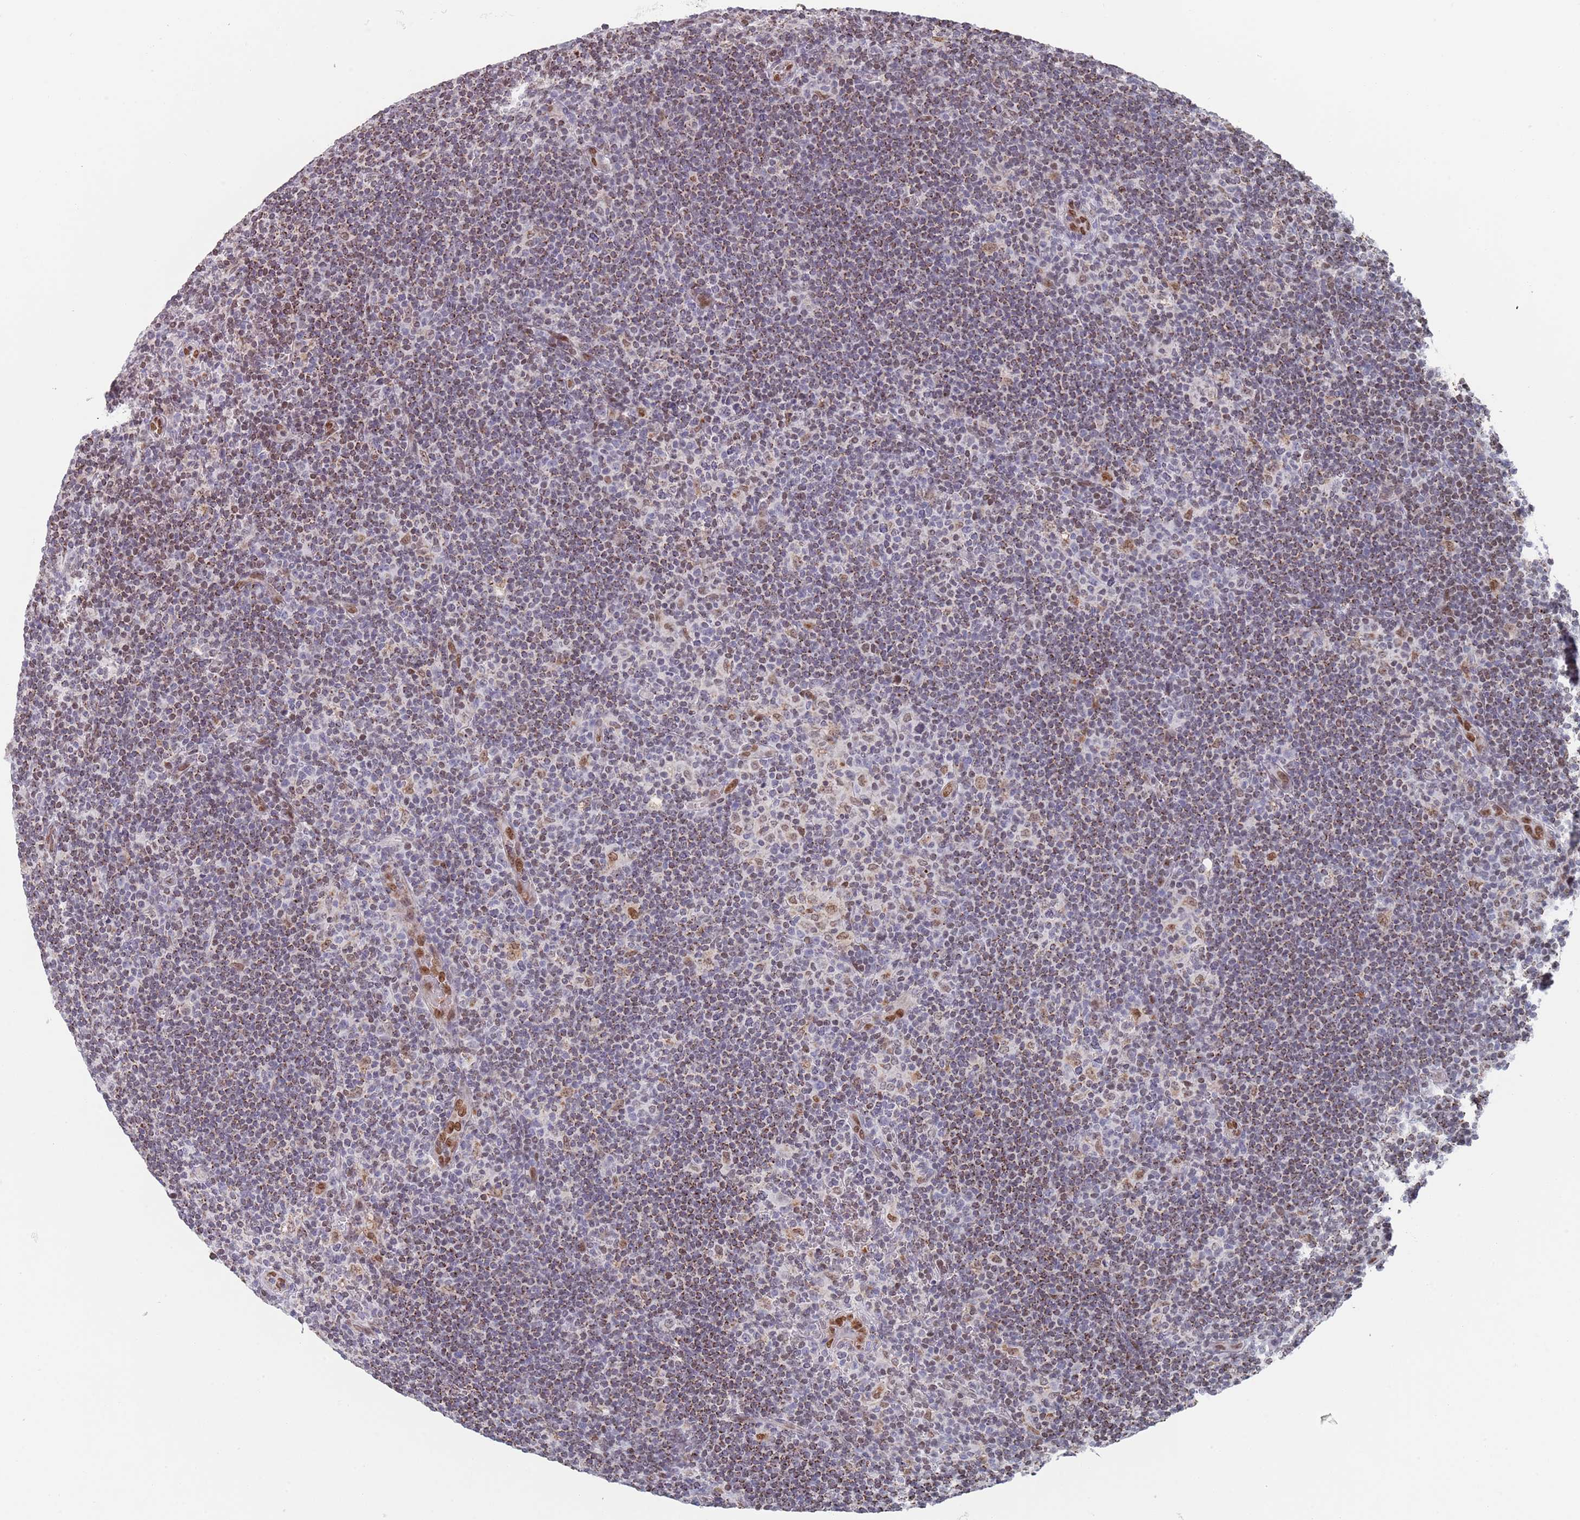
{"staining": {"intensity": "moderate", "quantity": ">75%", "location": "nuclear"}, "tissue": "lymphoma", "cell_type": "Tumor cells", "image_type": "cancer", "snomed": [{"axis": "morphology", "description": "Hodgkin's disease, NOS"}, {"axis": "topography", "description": "Lymph node"}], "caption": "This histopathology image reveals IHC staining of lymphoma, with medium moderate nuclear positivity in about >75% of tumor cells.", "gene": "MFSD12", "patient": {"sex": "female", "age": 57}}